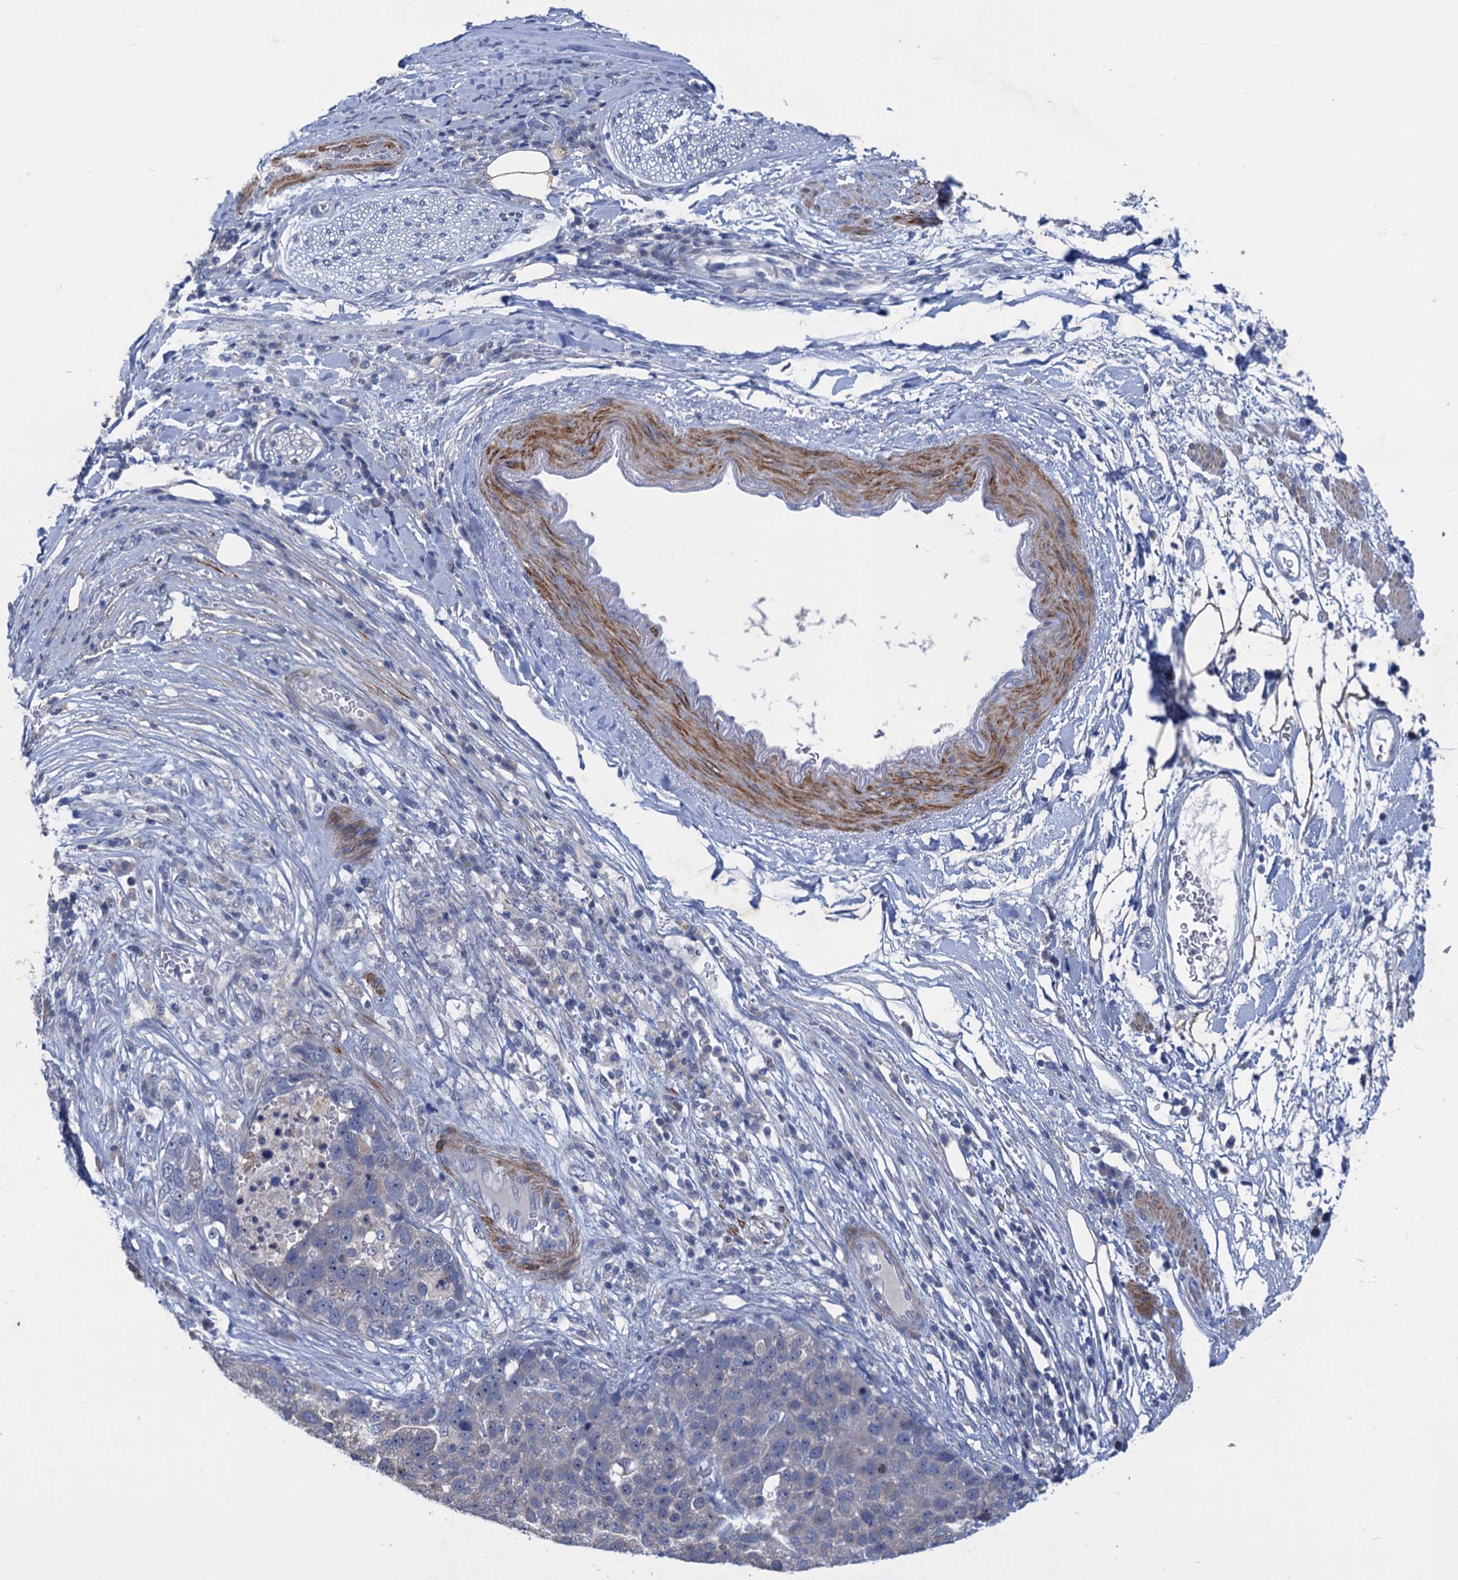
{"staining": {"intensity": "negative", "quantity": "none", "location": "none"}, "tissue": "pancreatic cancer", "cell_type": "Tumor cells", "image_type": "cancer", "snomed": [{"axis": "morphology", "description": "Adenocarcinoma, NOS"}, {"axis": "topography", "description": "Pancreas"}], "caption": "This is an IHC photomicrograph of pancreatic cancer. There is no positivity in tumor cells.", "gene": "ESYT3", "patient": {"sex": "female", "age": 61}}